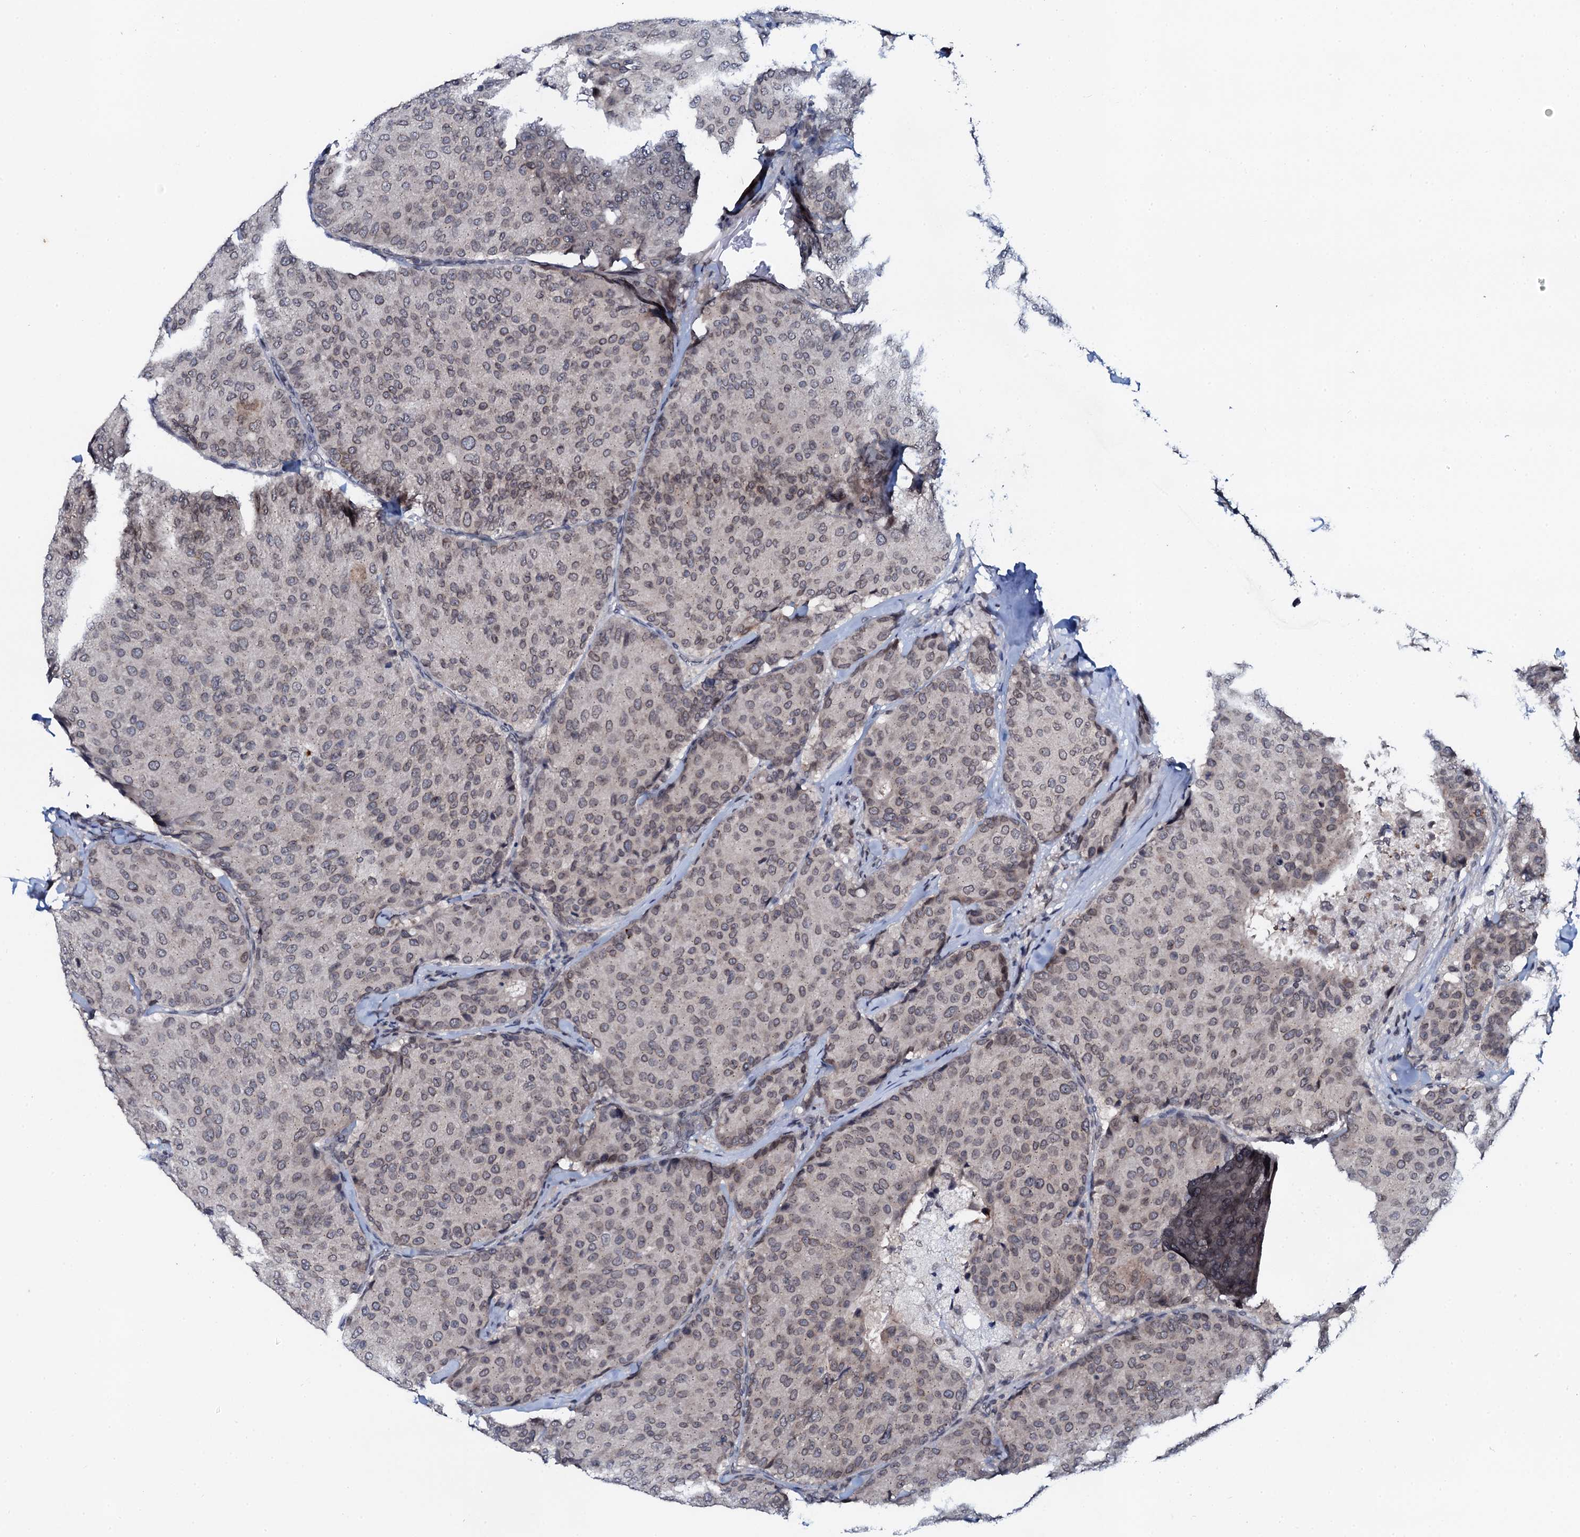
{"staining": {"intensity": "weak", "quantity": "25%-75%", "location": "cytoplasmic/membranous,nuclear"}, "tissue": "breast cancer", "cell_type": "Tumor cells", "image_type": "cancer", "snomed": [{"axis": "morphology", "description": "Duct carcinoma"}, {"axis": "topography", "description": "Breast"}], "caption": "Tumor cells display low levels of weak cytoplasmic/membranous and nuclear positivity in approximately 25%-75% of cells in human breast cancer.", "gene": "SNTA1", "patient": {"sex": "female", "age": 75}}